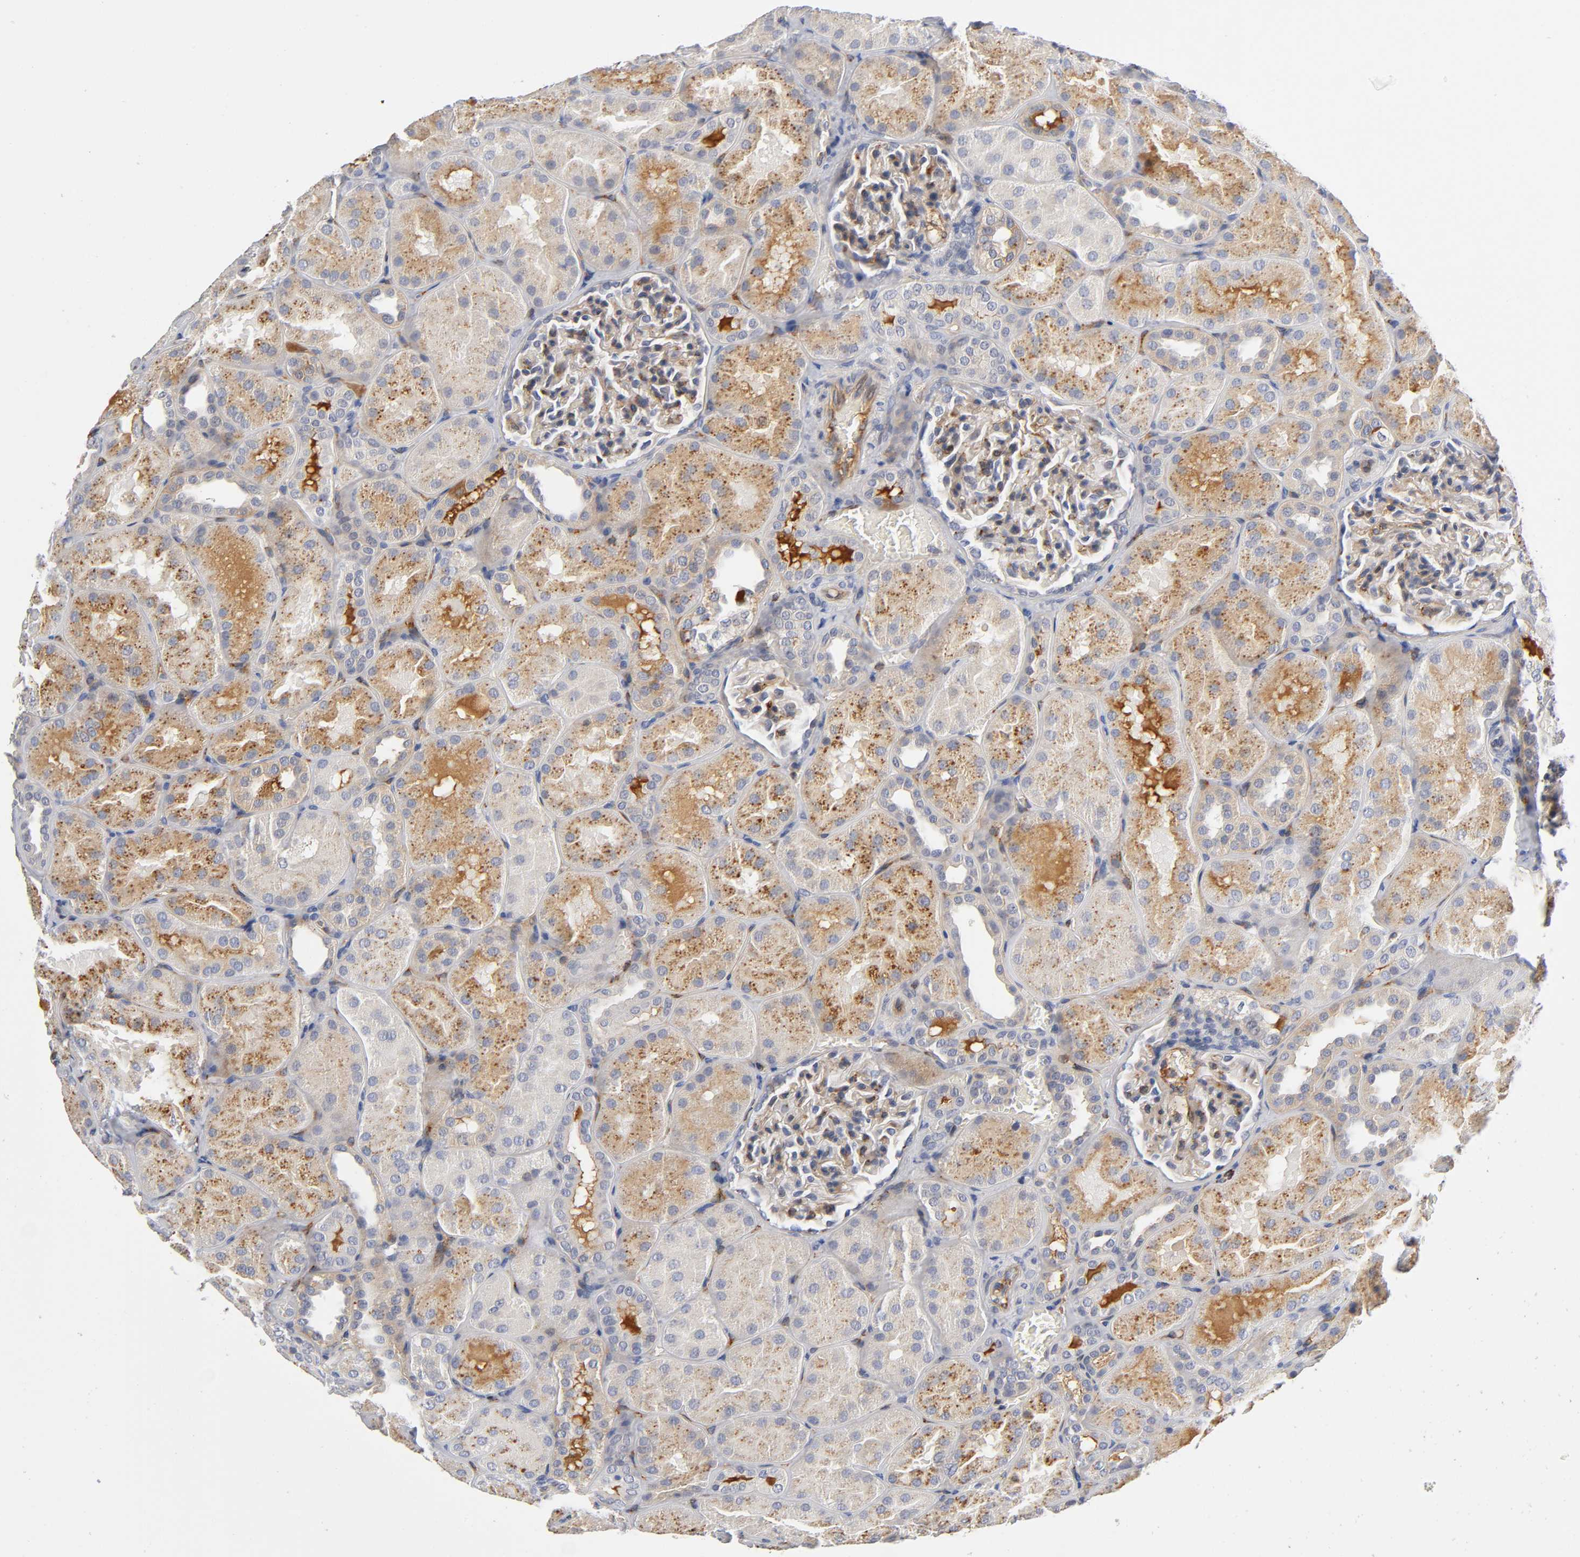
{"staining": {"intensity": "moderate", "quantity": "25%-75%", "location": "cytoplasmic/membranous"}, "tissue": "kidney", "cell_type": "Cells in glomeruli", "image_type": "normal", "snomed": [{"axis": "morphology", "description": "Normal tissue, NOS"}, {"axis": "topography", "description": "Kidney"}], "caption": "Brown immunohistochemical staining in normal kidney reveals moderate cytoplasmic/membranous positivity in approximately 25%-75% of cells in glomeruli.", "gene": "NOVA1", "patient": {"sex": "male", "age": 28}}